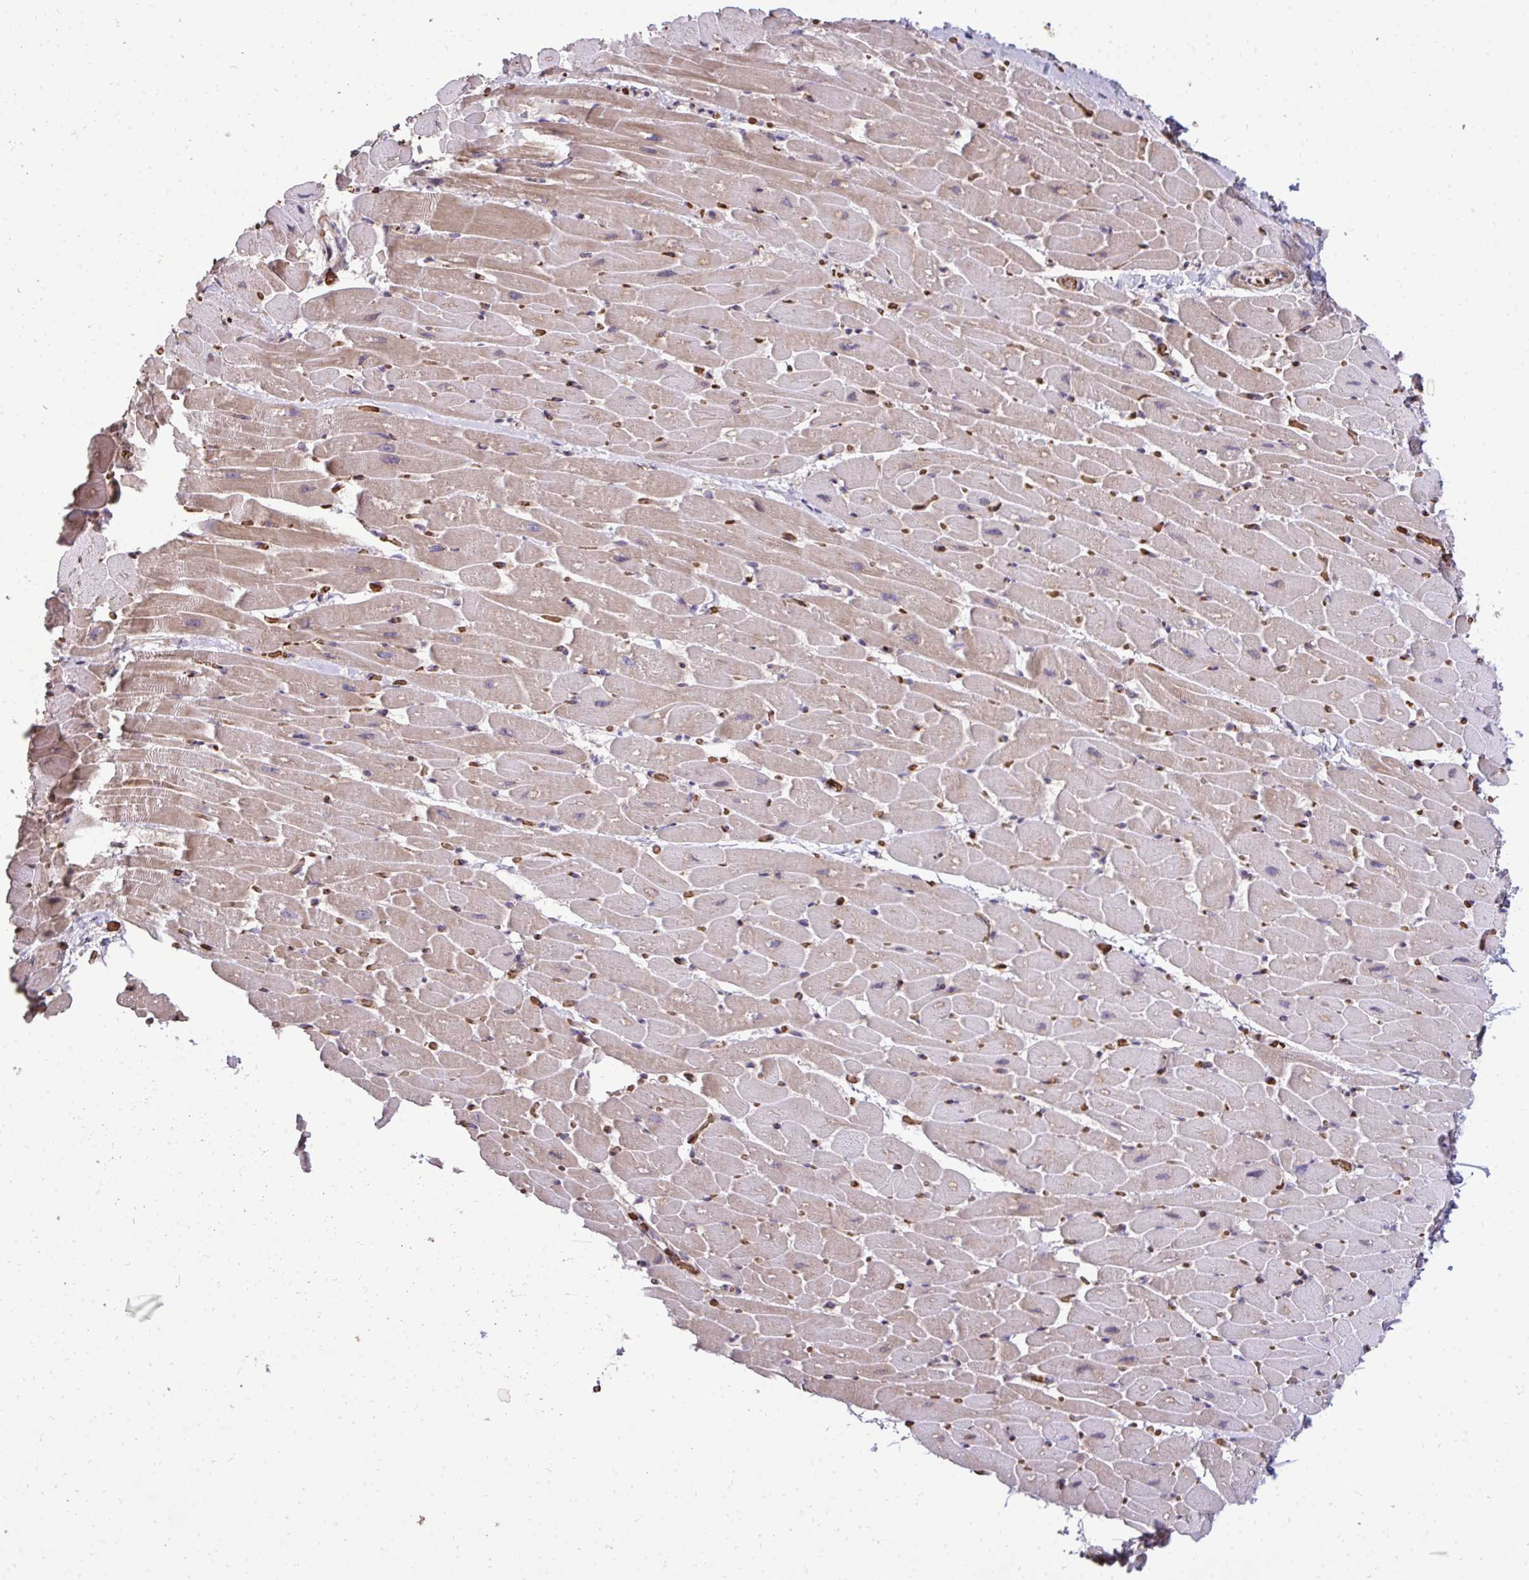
{"staining": {"intensity": "weak", "quantity": "25%-75%", "location": "cytoplasmic/membranous"}, "tissue": "heart muscle", "cell_type": "Cardiomyocytes", "image_type": "normal", "snomed": [{"axis": "morphology", "description": "Normal tissue, NOS"}, {"axis": "topography", "description": "Heart"}], "caption": "Brown immunohistochemical staining in benign heart muscle demonstrates weak cytoplasmic/membranous staining in about 25%-75% of cardiomyocytes. Nuclei are stained in blue.", "gene": "FIBCD1", "patient": {"sex": "male", "age": 37}}